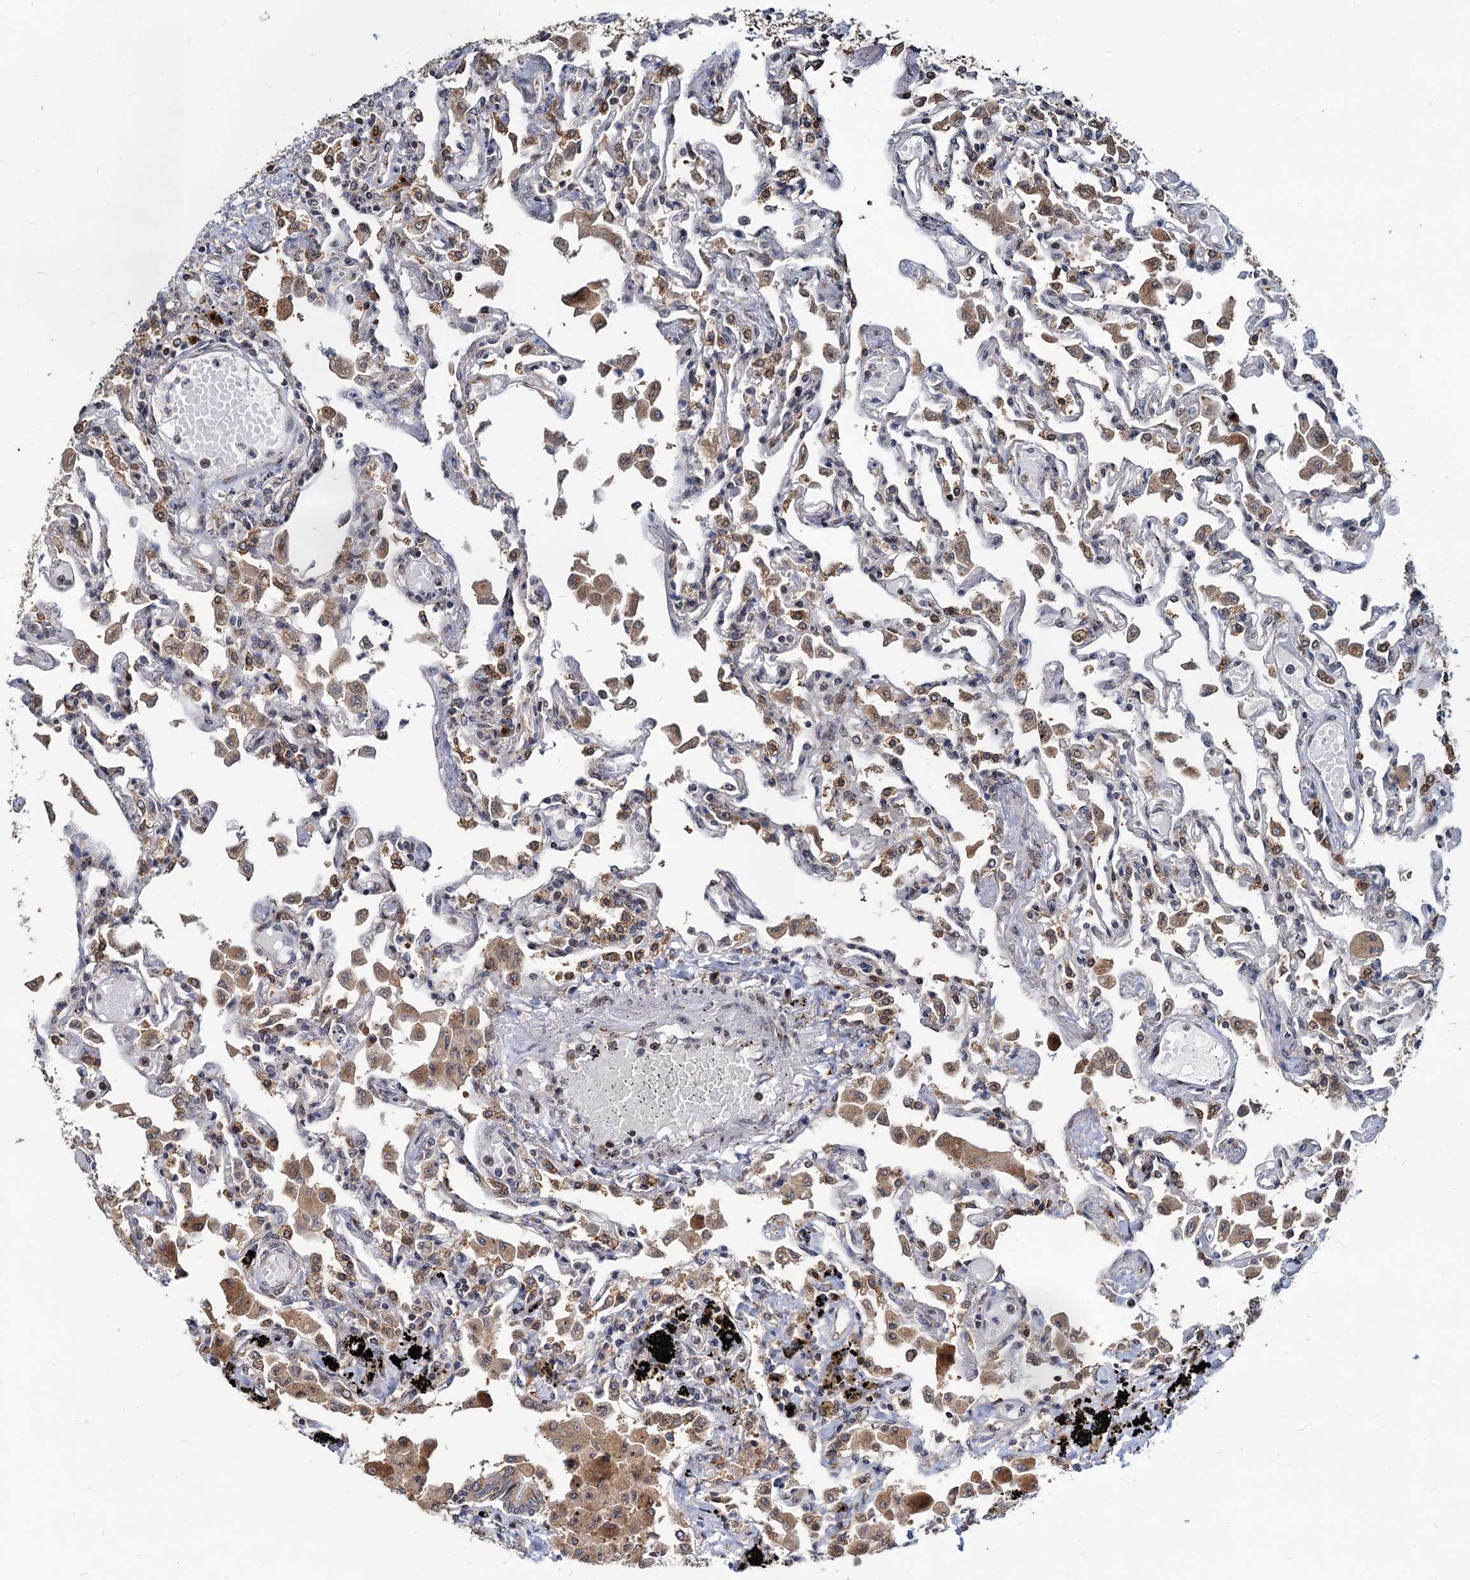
{"staining": {"intensity": "moderate", "quantity": "<25%", "location": "cytoplasmic/membranous,nuclear"}, "tissue": "lung", "cell_type": "Alveolar cells", "image_type": "normal", "snomed": [{"axis": "morphology", "description": "Normal tissue, NOS"}, {"axis": "topography", "description": "Bronchus"}, {"axis": "topography", "description": "Lung"}], "caption": "Immunohistochemistry photomicrograph of unremarkable human lung stained for a protein (brown), which reveals low levels of moderate cytoplasmic/membranous,nuclear positivity in approximately <25% of alveolar cells.", "gene": "SAAL1", "patient": {"sex": "female", "age": 49}}